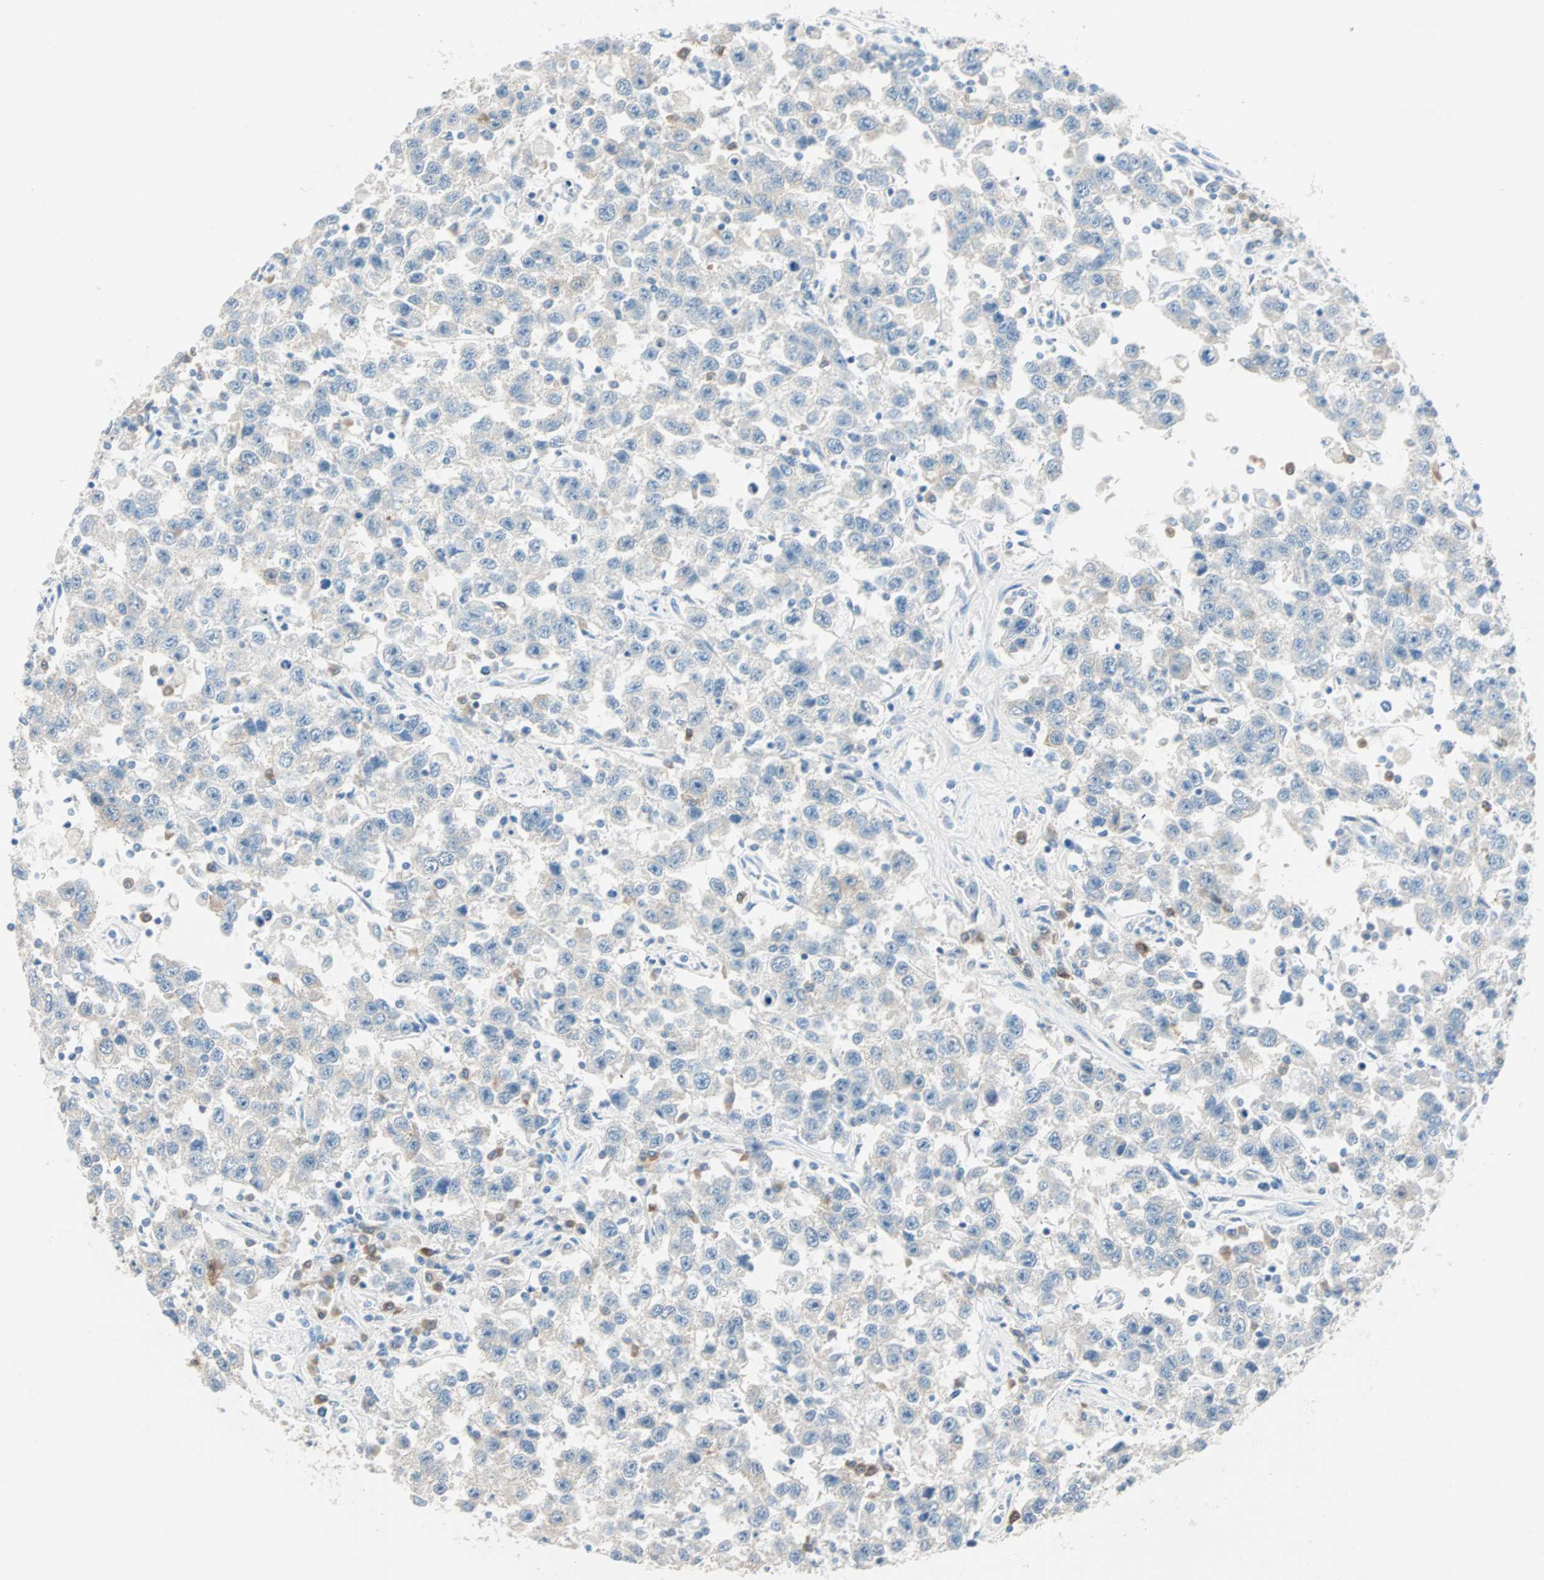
{"staining": {"intensity": "negative", "quantity": "none", "location": "none"}, "tissue": "testis cancer", "cell_type": "Tumor cells", "image_type": "cancer", "snomed": [{"axis": "morphology", "description": "Seminoma, NOS"}, {"axis": "topography", "description": "Testis"}], "caption": "Tumor cells show no significant staining in testis seminoma.", "gene": "ATF6", "patient": {"sex": "male", "age": 41}}